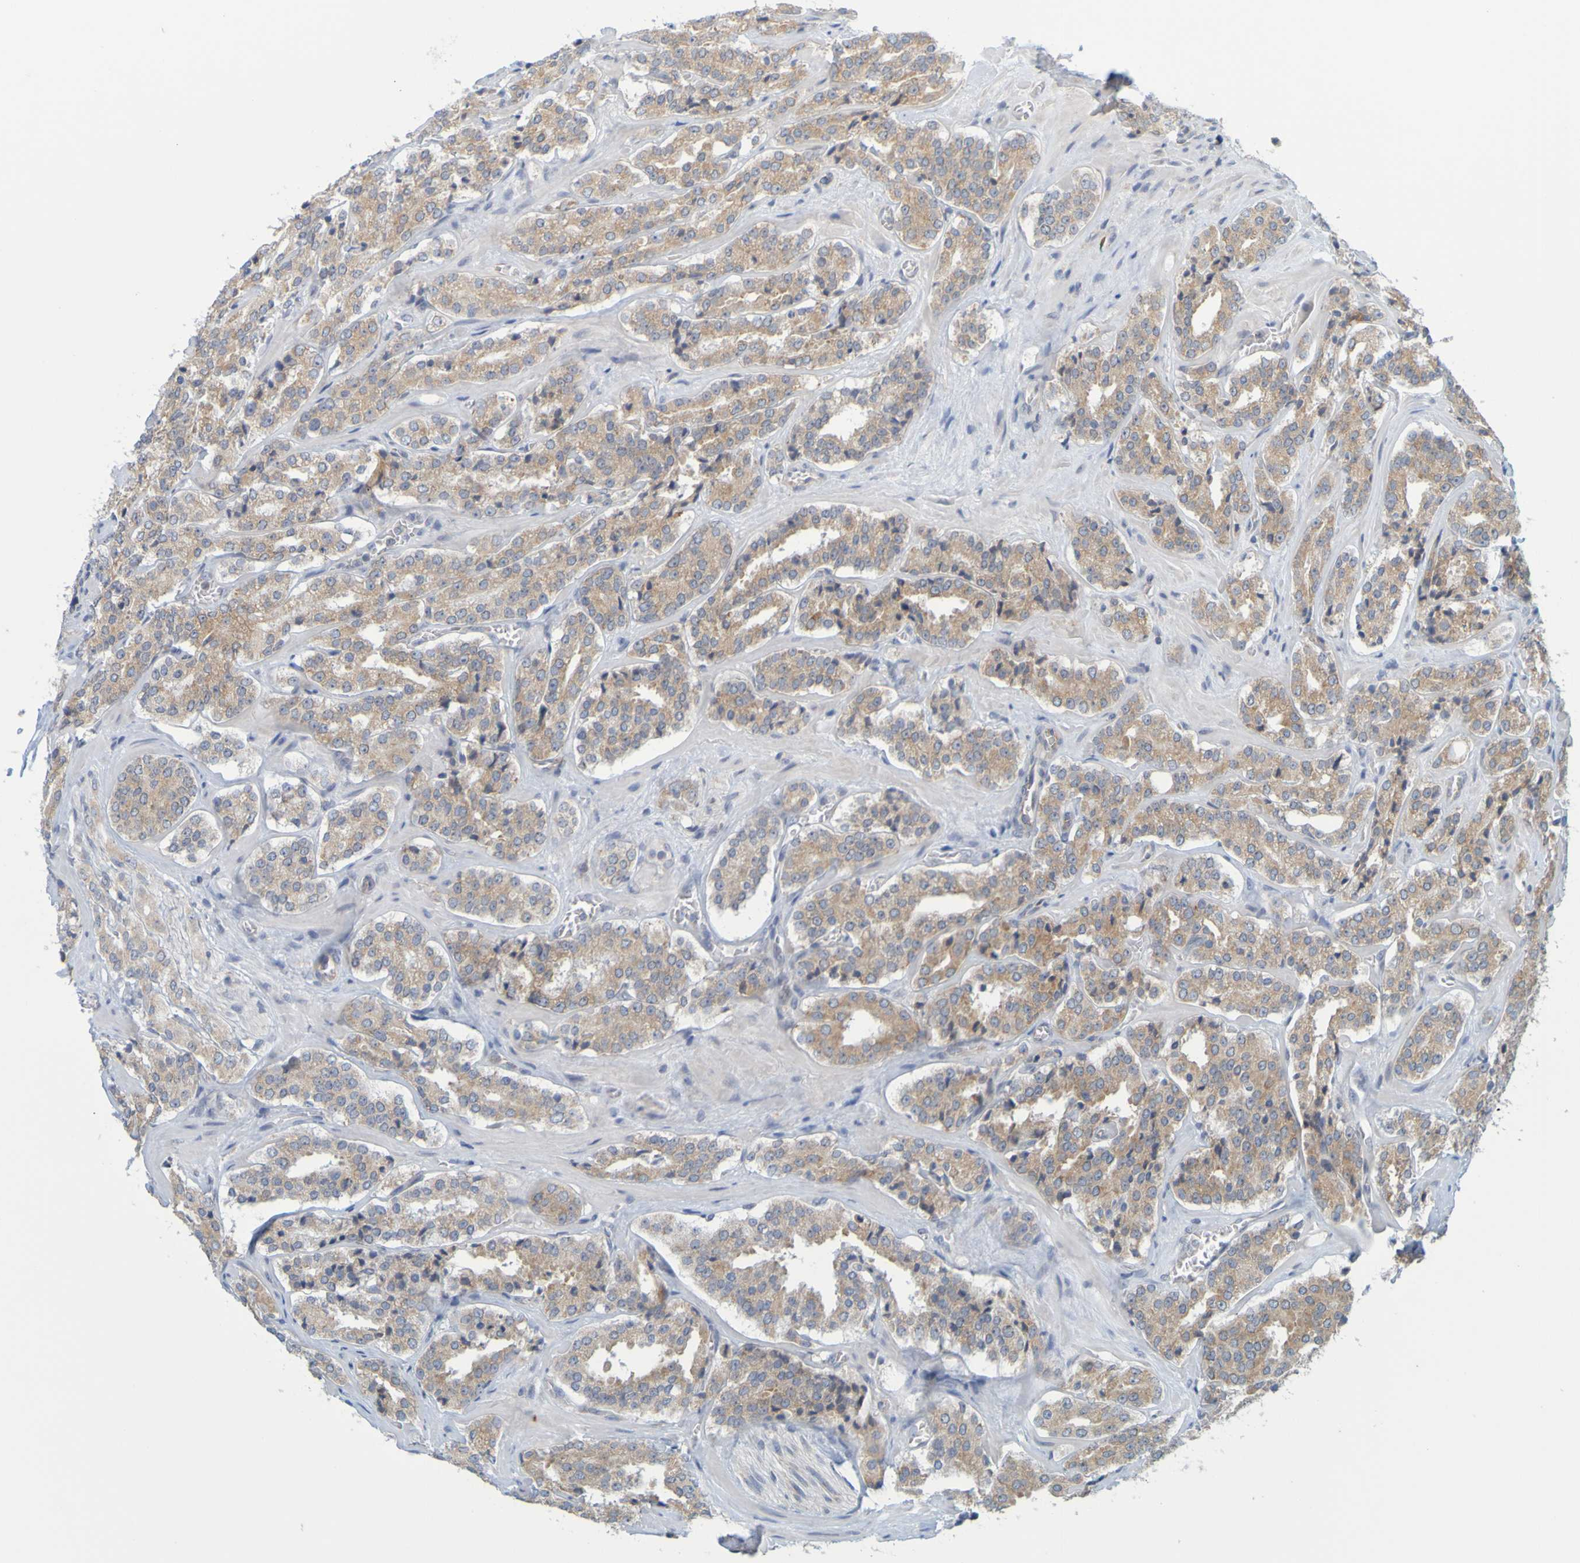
{"staining": {"intensity": "moderate", "quantity": ">75%", "location": "cytoplasmic/membranous"}, "tissue": "prostate cancer", "cell_type": "Tumor cells", "image_type": "cancer", "snomed": [{"axis": "morphology", "description": "Adenocarcinoma, High grade"}, {"axis": "topography", "description": "Prostate"}], "caption": "Protein staining of prostate cancer (adenocarcinoma (high-grade)) tissue reveals moderate cytoplasmic/membranous expression in about >75% of tumor cells.", "gene": "MOGS", "patient": {"sex": "male", "age": 60}}